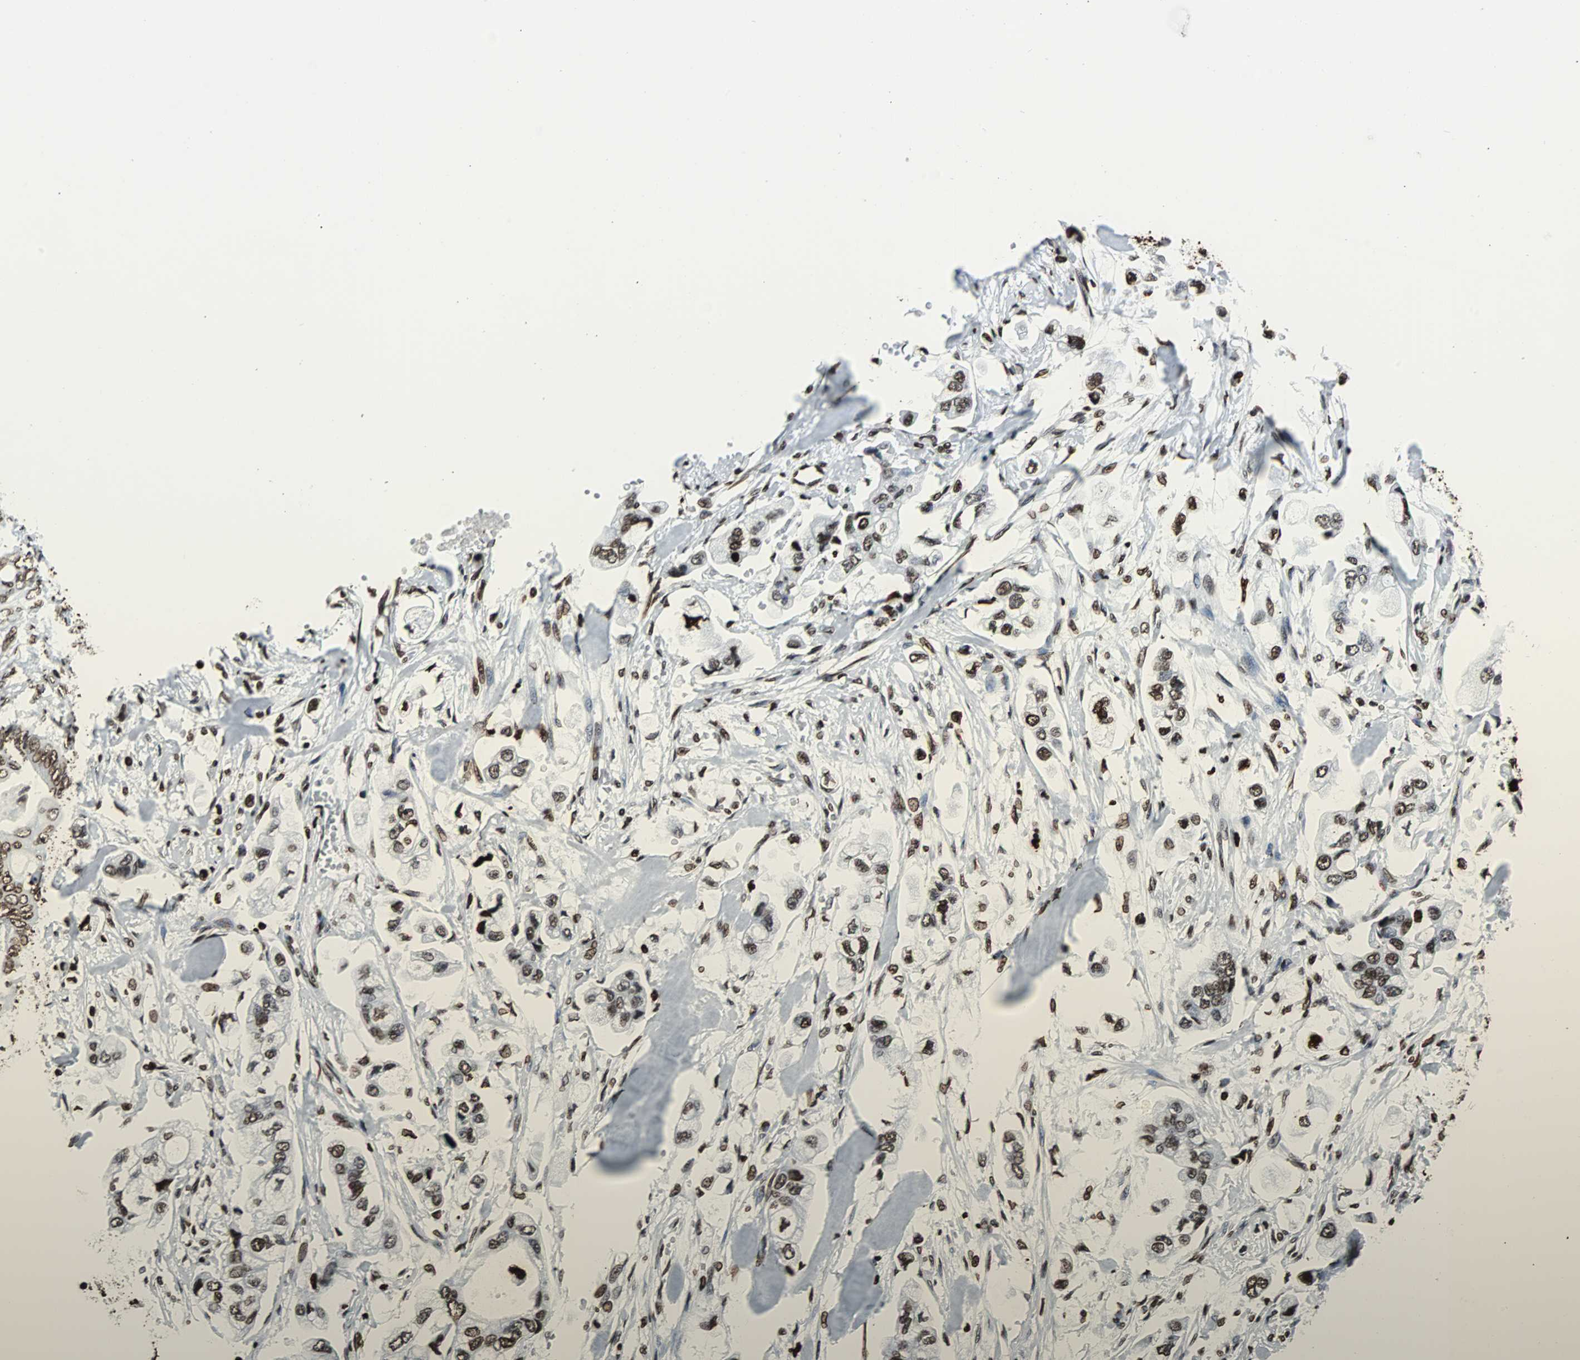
{"staining": {"intensity": "strong", "quantity": ">75%", "location": "nuclear"}, "tissue": "stomach cancer", "cell_type": "Tumor cells", "image_type": "cancer", "snomed": [{"axis": "morphology", "description": "Adenocarcinoma, NOS"}, {"axis": "topography", "description": "Stomach"}], "caption": "IHC (DAB (3,3'-diaminobenzidine)) staining of human stomach adenocarcinoma exhibits strong nuclear protein positivity in about >75% of tumor cells. (DAB (3,3'-diaminobenzidine) IHC, brown staining for protein, blue staining for nuclei).", "gene": "H2BC18", "patient": {"sex": "male", "age": 62}}